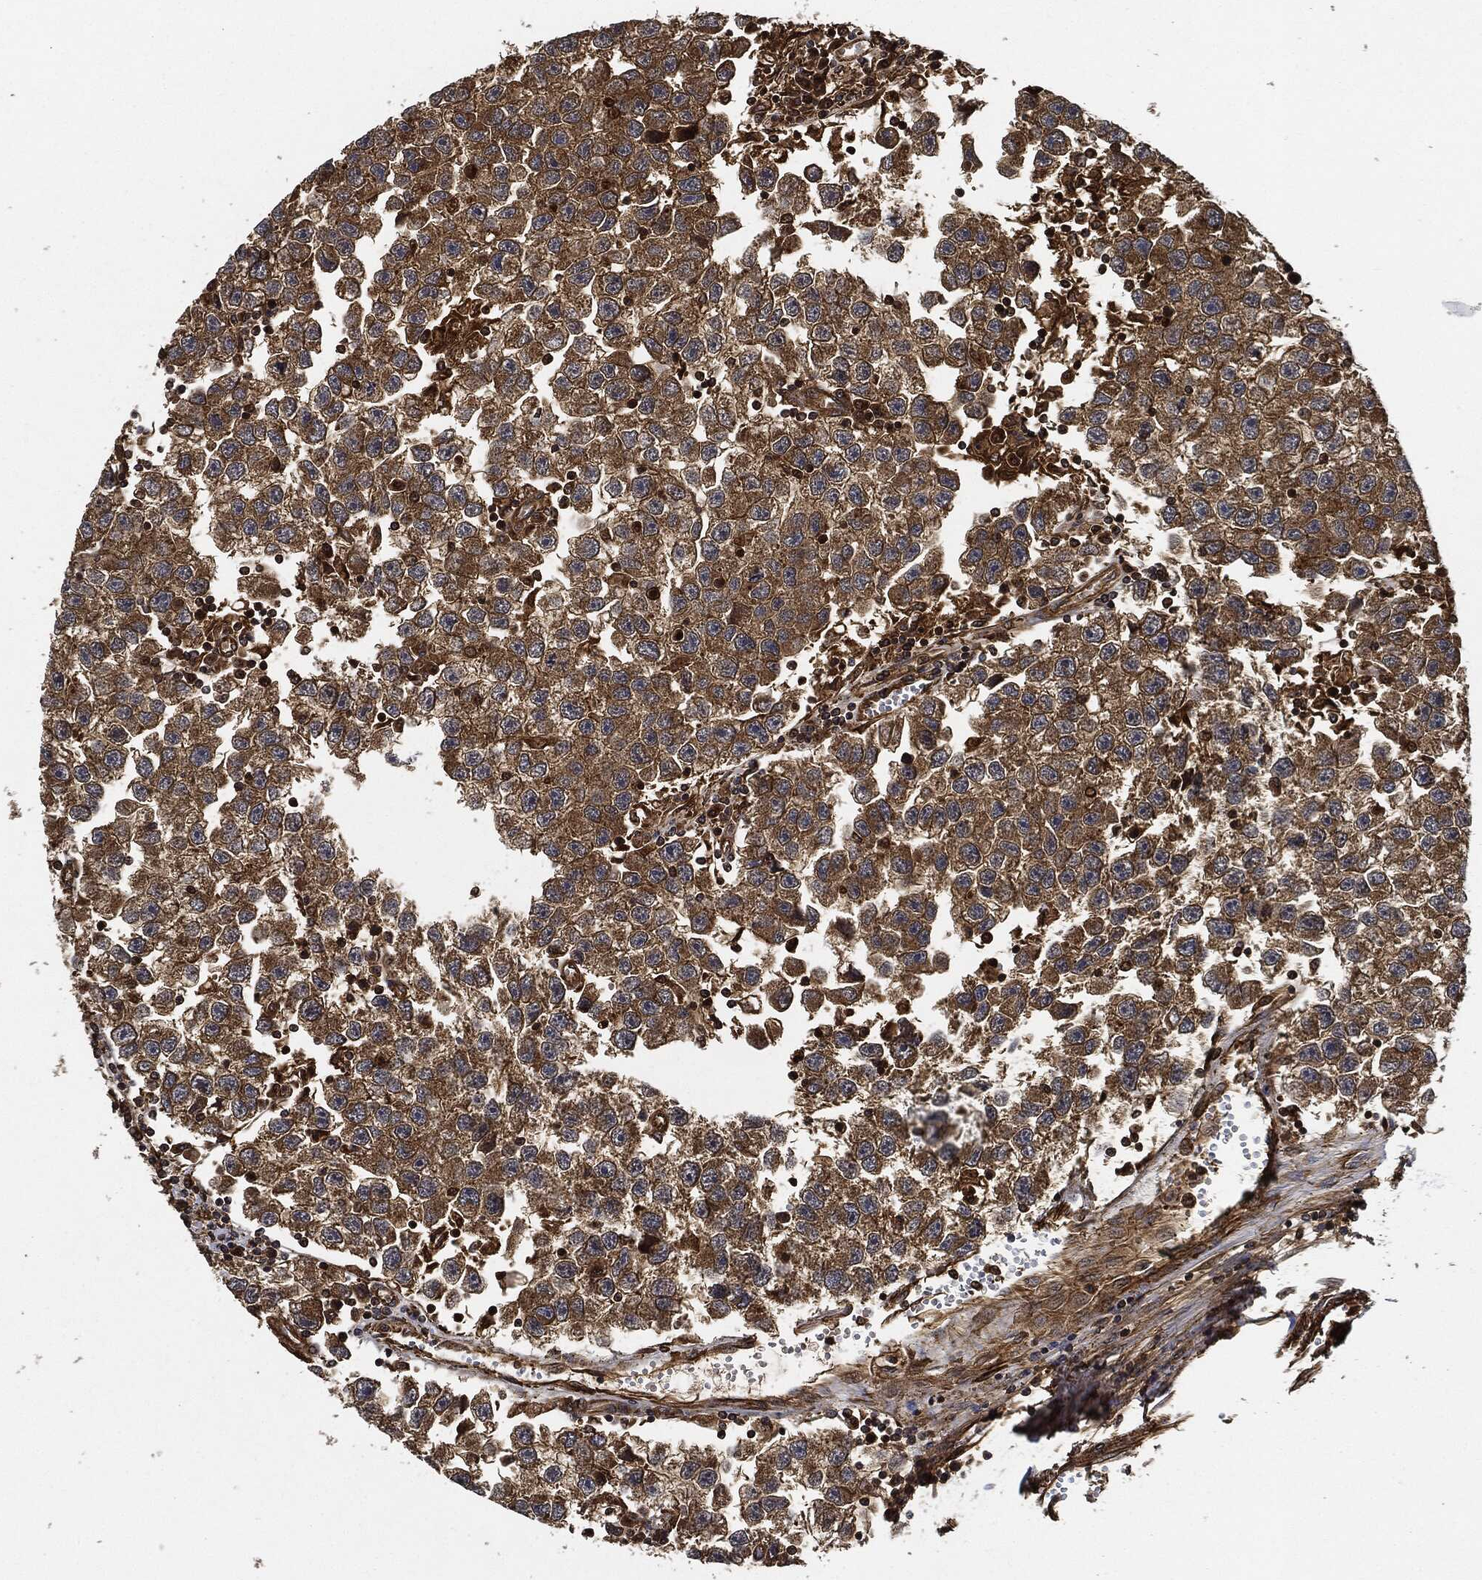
{"staining": {"intensity": "moderate", "quantity": ">75%", "location": "cytoplasmic/membranous"}, "tissue": "testis cancer", "cell_type": "Tumor cells", "image_type": "cancer", "snomed": [{"axis": "morphology", "description": "Seminoma, NOS"}, {"axis": "topography", "description": "Testis"}], "caption": "This is an image of immunohistochemistry (IHC) staining of testis seminoma, which shows moderate expression in the cytoplasmic/membranous of tumor cells.", "gene": "CEP290", "patient": {"sex": "male", "age": 26}}